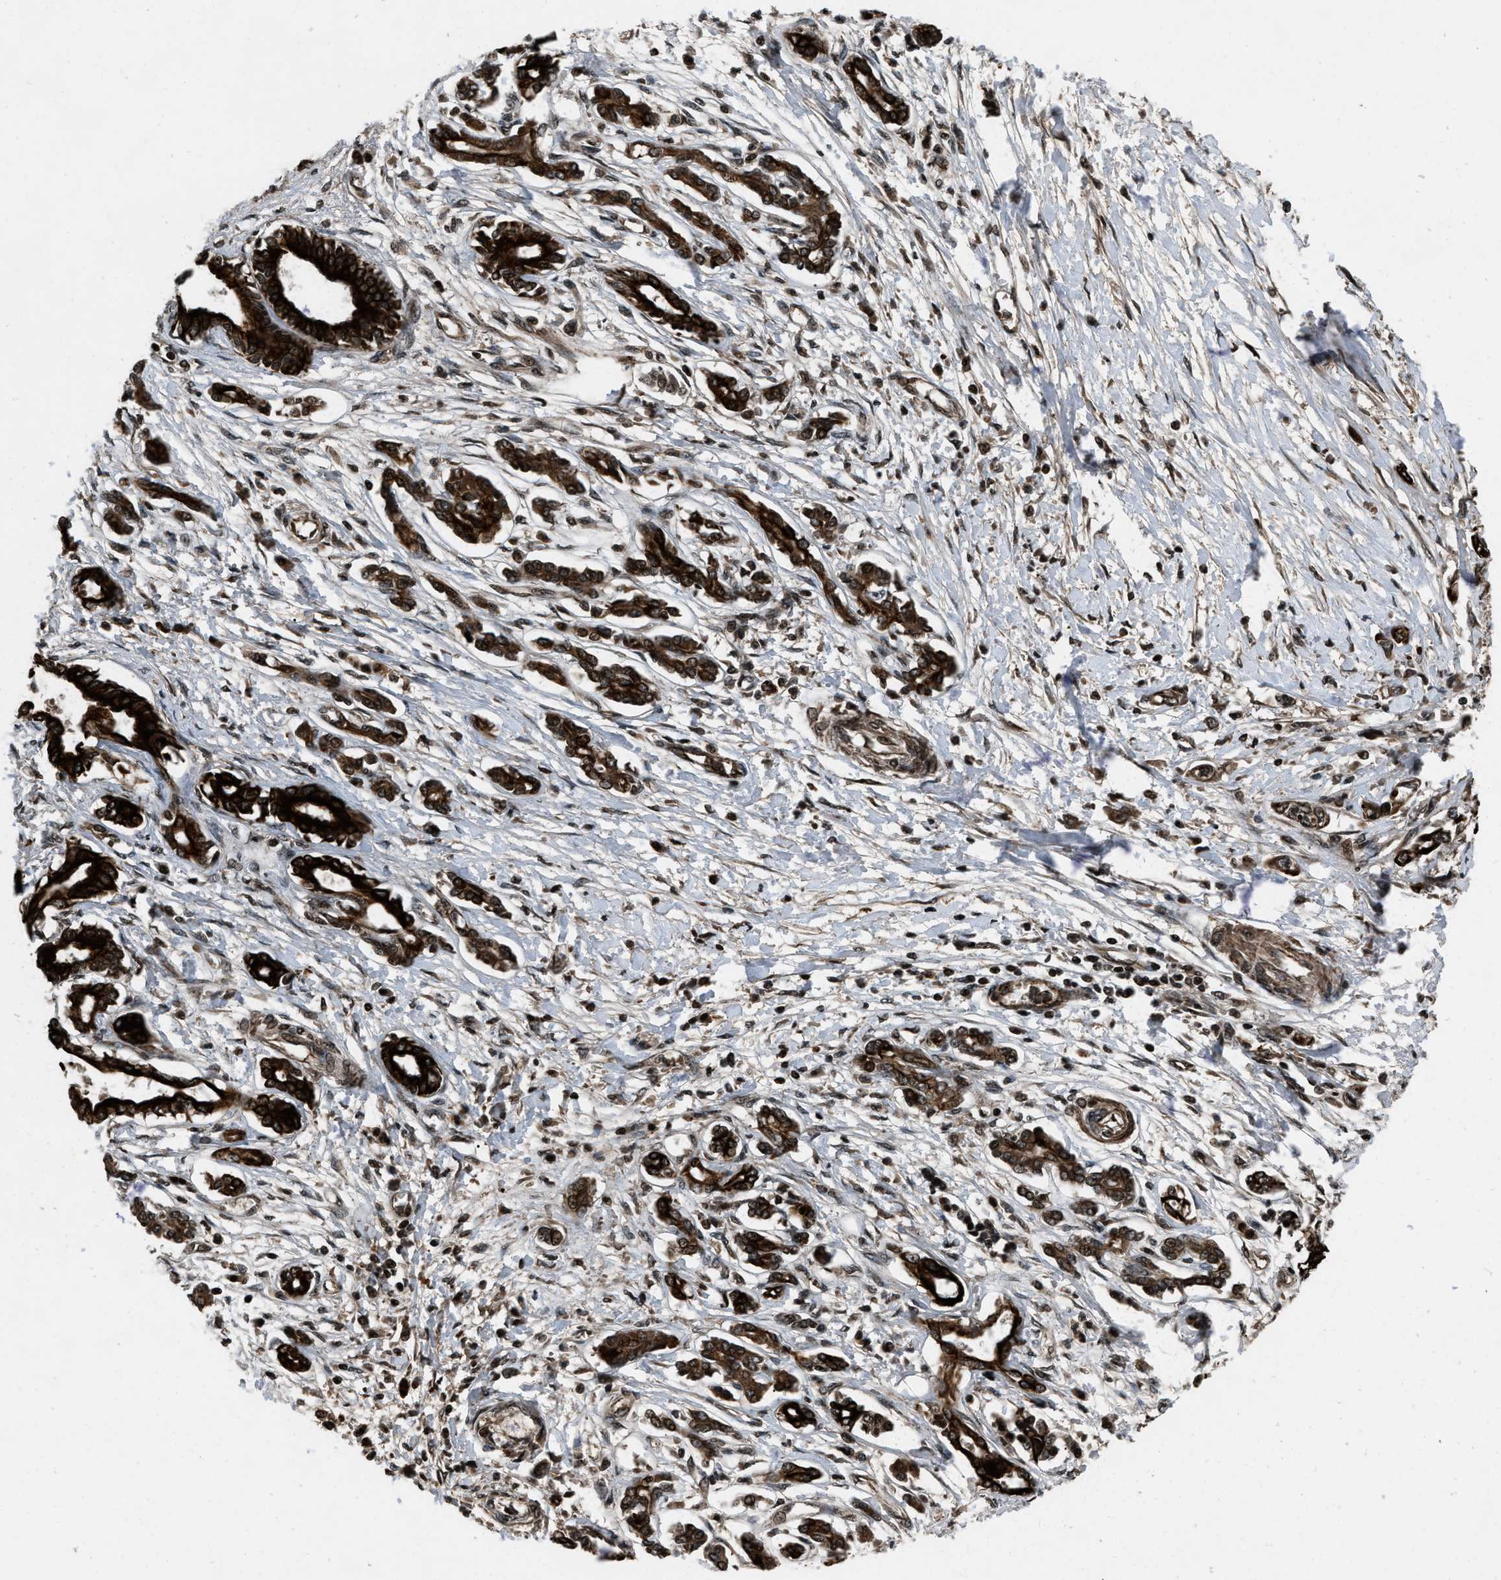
{"staining": {"intensity": "strong", "quantity": ">75%", "location": "cytoplasmic/membranous"}, "tissue": "pancreatic cancer", "cell_type": "Tumor cells", "image_type": "cancer", "snomed": [{"axis": "morphology", "description": "Adenocarcinoma, NOS"}, {"axis": "topography", "description": "Pancreas"}], "caption": "High-power microscopy captured an immunohistochemistry image of pancreatic cancer (adenocarcinoma), revealing strong cytoplasmic/membranous staining in about >75% of tumor cells.", "gene": "IRAK4", "patient": {"sex": "male", "age": 56}}